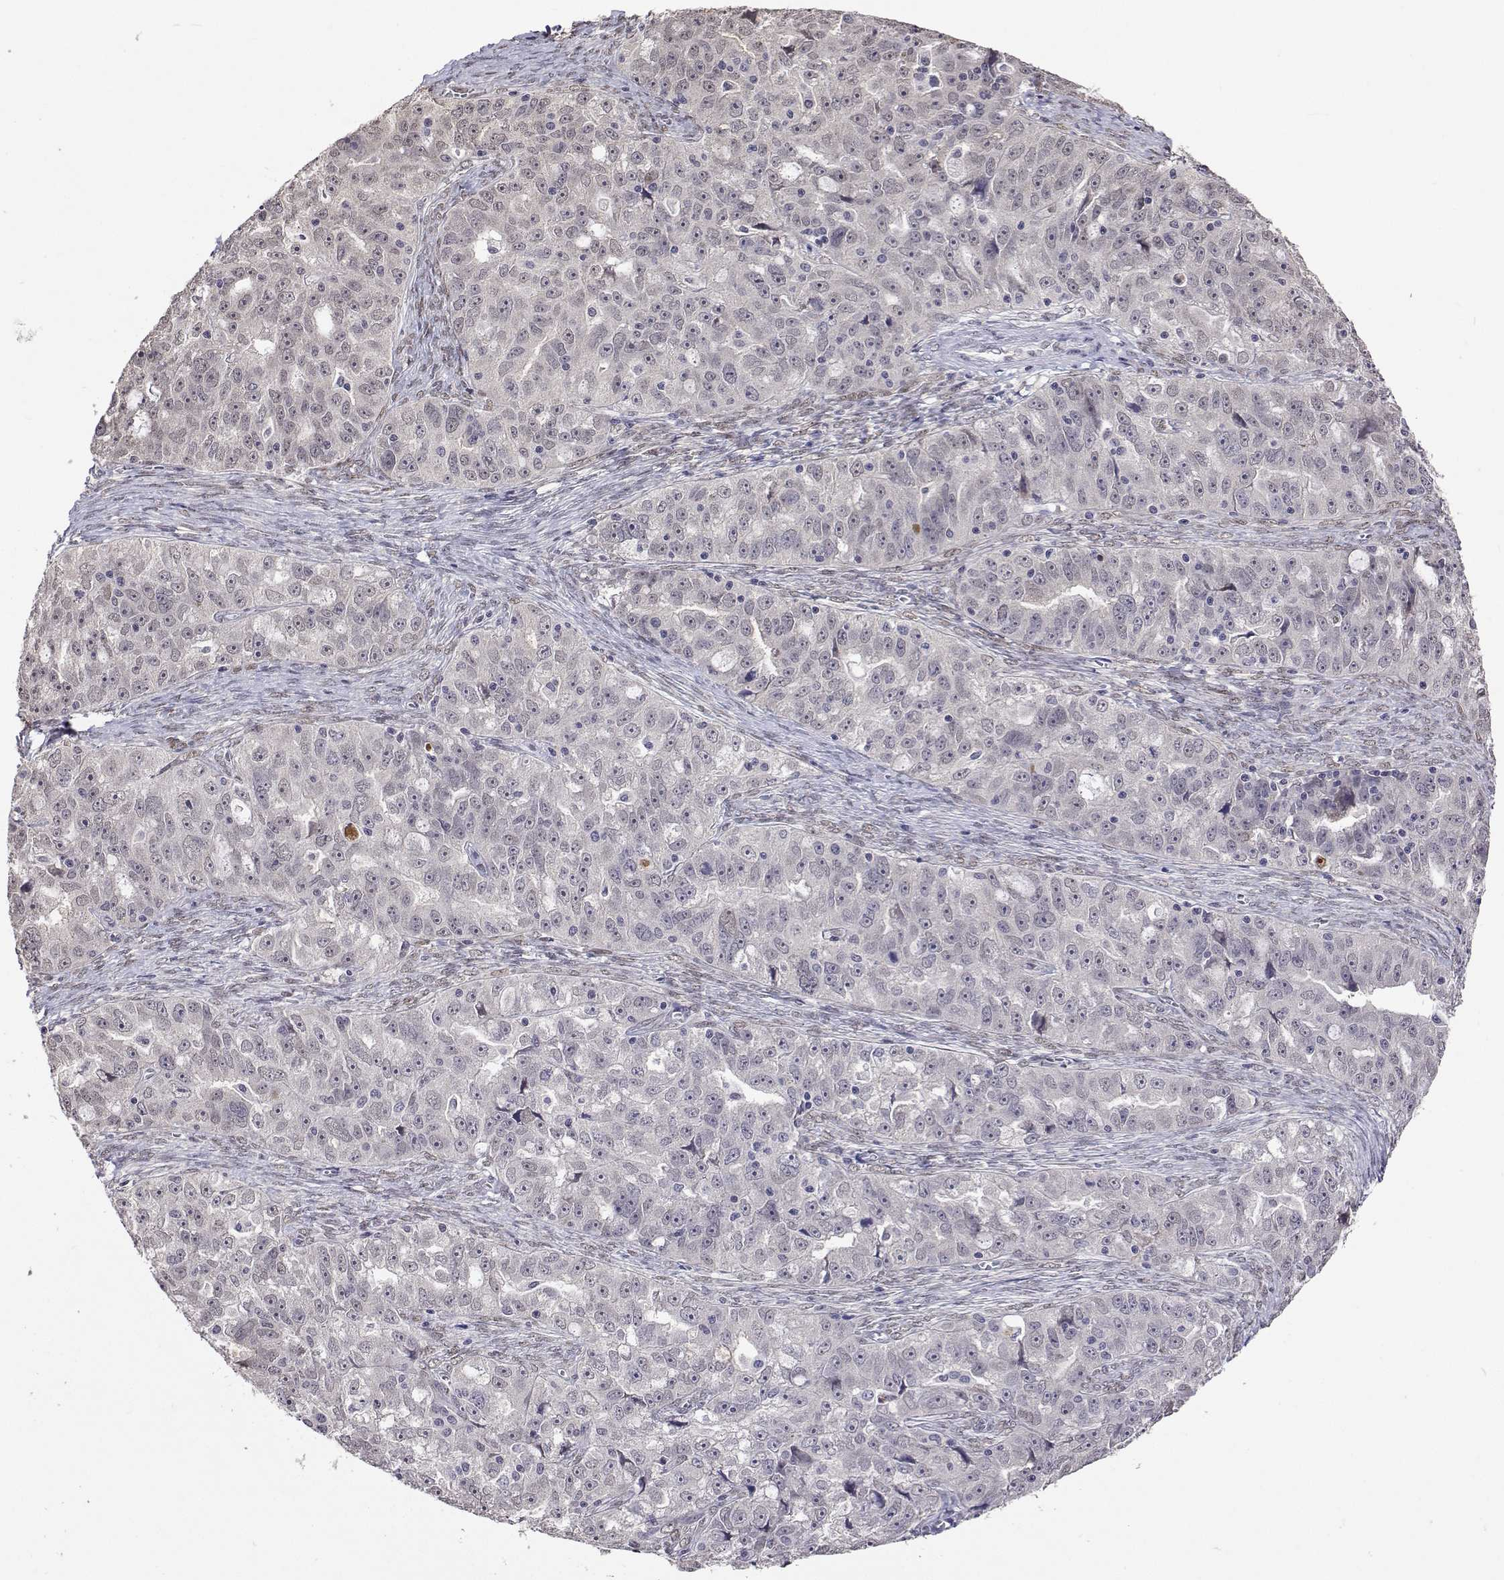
{"staining": {"intensity": "weak", "quantity": "<25%", "location": "nuclear"}, "tissue": "ovarian cancer", "cell_type": "Tumor cells", "image_type": "cancer", "snomed": [{"axis": "morphology", "description": "Cystadenocarcinoma, serous, NOS"}, {"axis": "topography", "description": "Ovary"}], "caption": "There is no significant positivity in tumor cells of serous cystadenocarcinoma (ovarian). (Immunohistochemistry, brightfield microscopy, high magnification).", "gene": "HNRNPA0", "patient": {"sex": "female", "age": 51}}